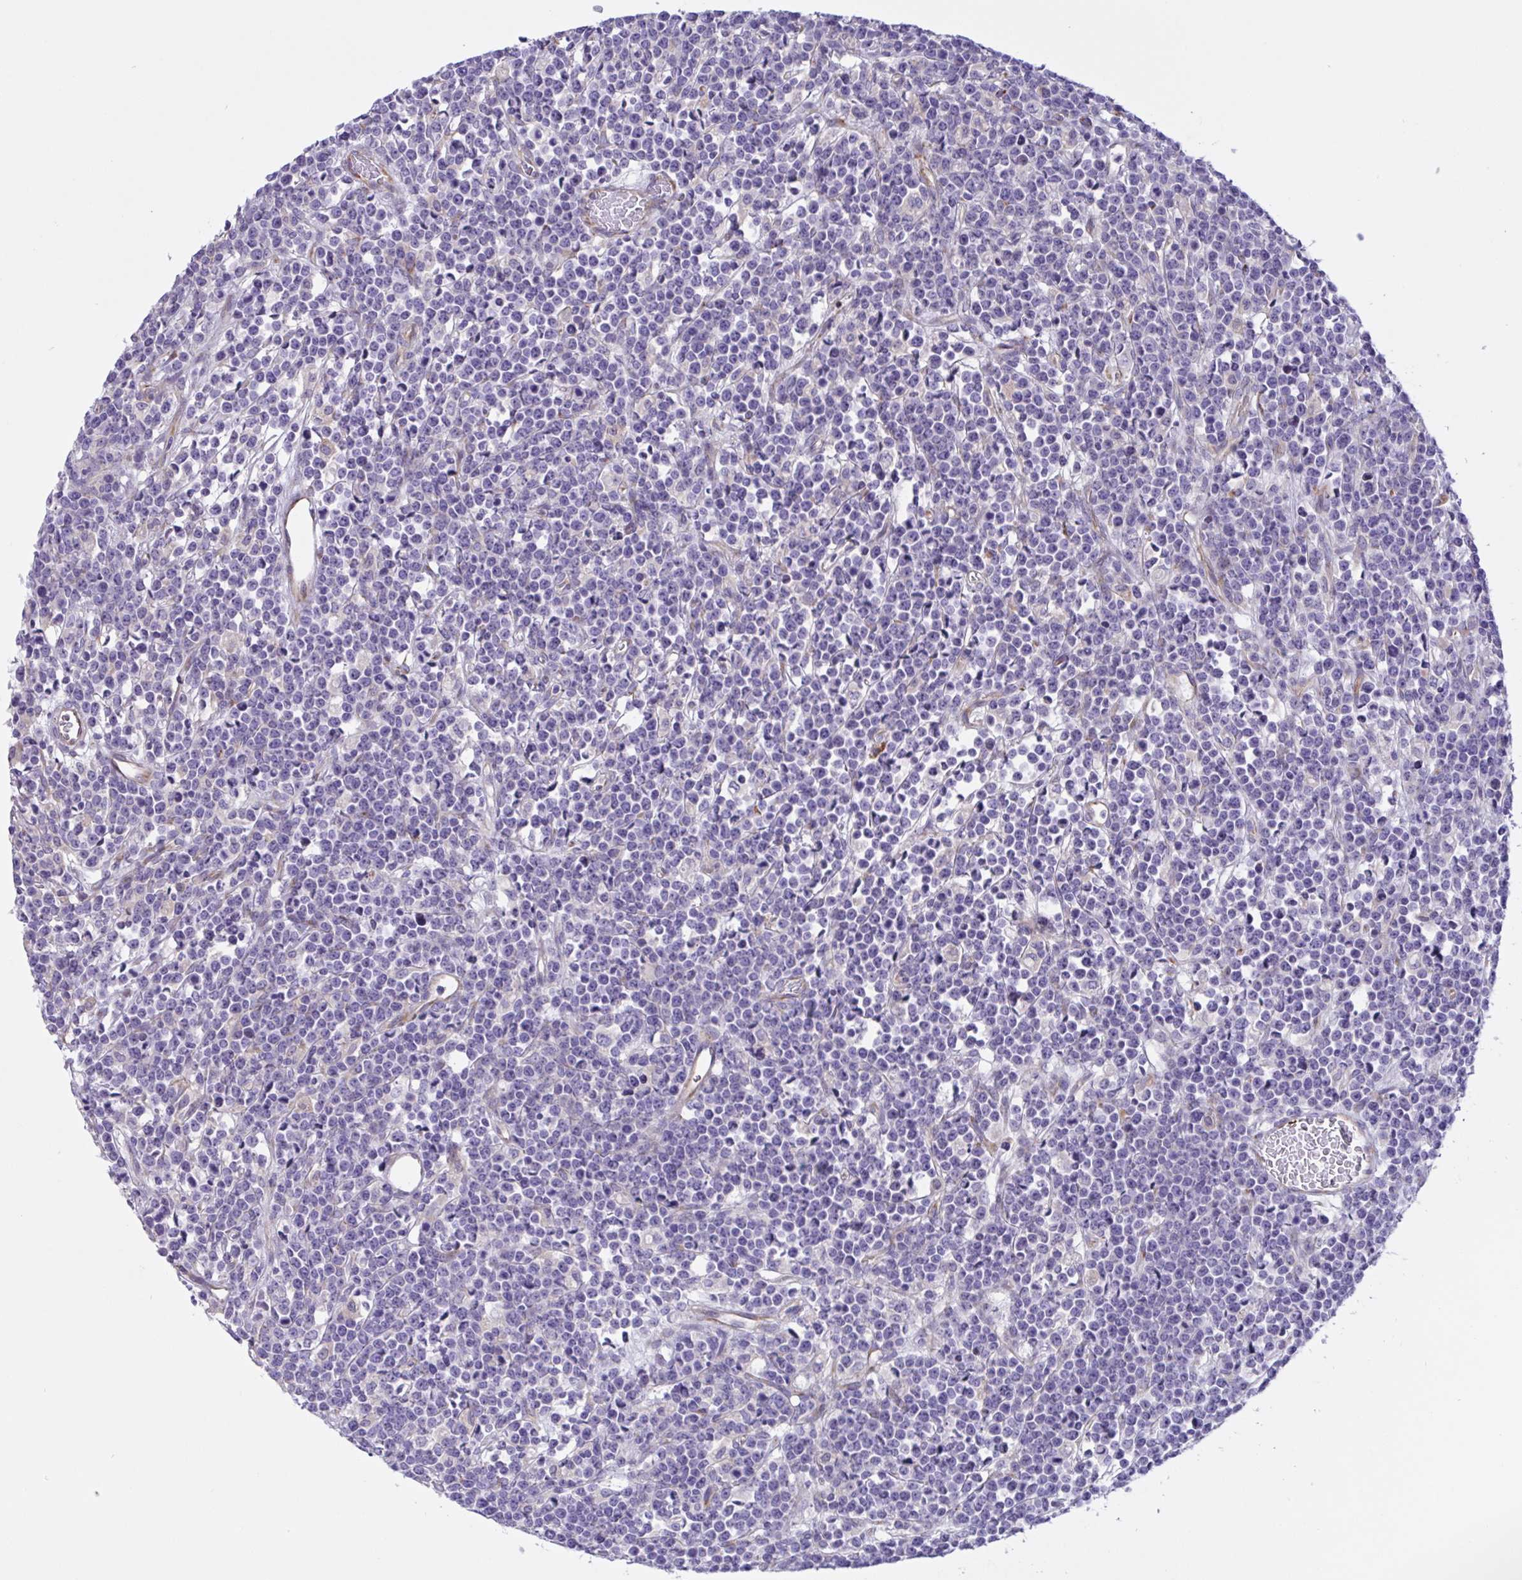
{"staining": {"intensity": "negative", "quantity": "none", "location": "none"}, "tissue": "lymphoma", "cell_type": "Tumor cells", "image_type": "cancer", "snomed": [{"axis": "morphology", "description": "Malignant lymphoma, non-Hodgkin's type, High grade"}, {"axis": "topography", "description": "Ovary"}], "caption": "High power microscopy image of an immunohistochemistry (IHC) micrograph of malignant lymphoma, non-Hodgkin's type (high-grade), revealing no significant positivity in tumor cells.", "gene": "DSC3", "patient": {"sex": "female", "age": 56}}